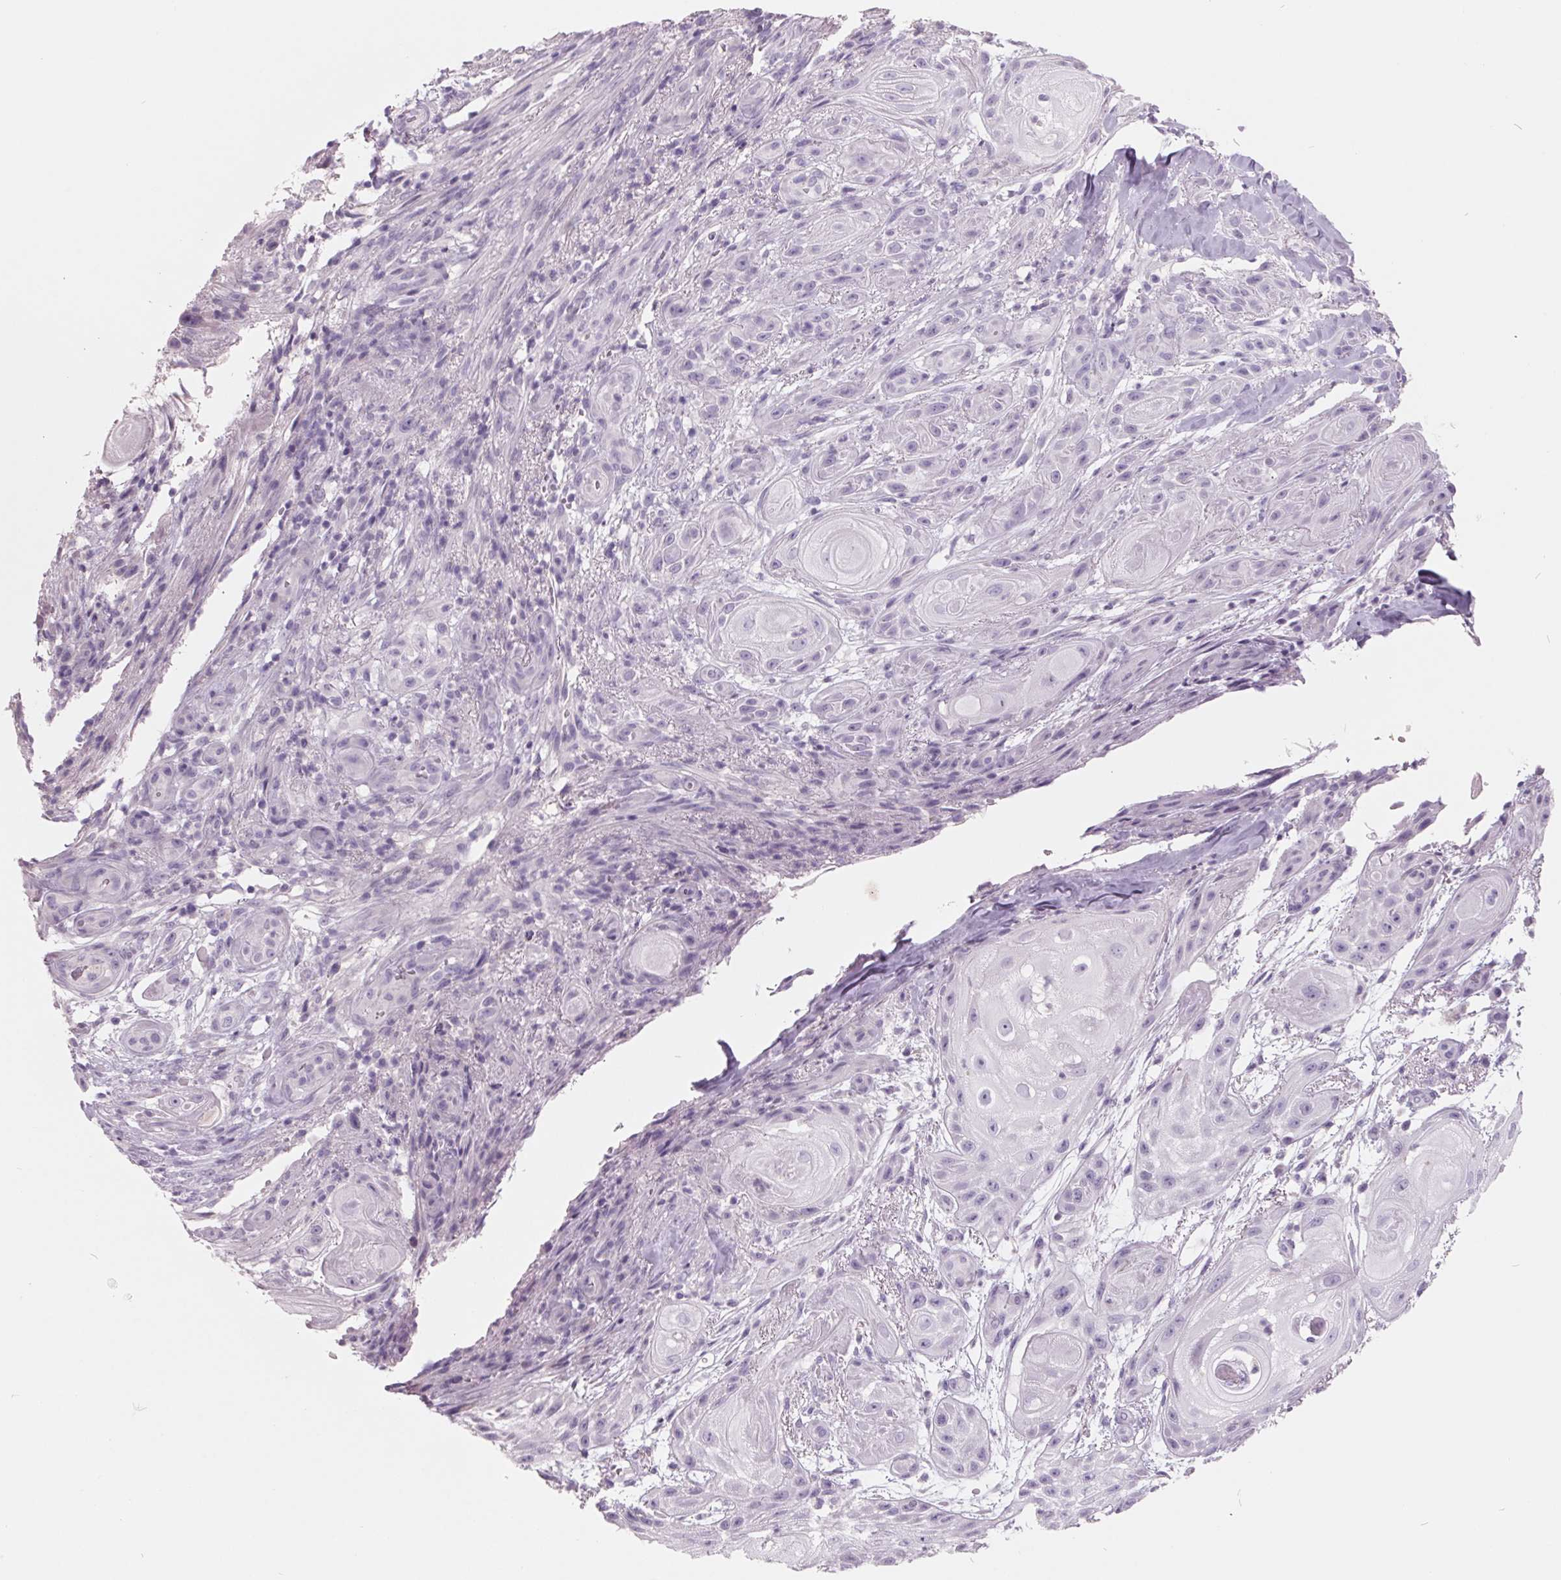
{"staining": {"intensity": "negative", "quantity": "none", "location": "none"}, "tissue": "skin cancer", "cell_type": "Tumor cells", "image_type": "cancer", "snomed": [{"axis": "morphology", "description": "Squamous cell carcinoma, NOS"}, {"axis": "topography", "description": "Skin"}], "caption": "Skin cancer was stained to show a protein in brown. There is no significant positivity in tumor cells.", "gene": "FTCD", "patient": {"sex": "male", "age": 62}}